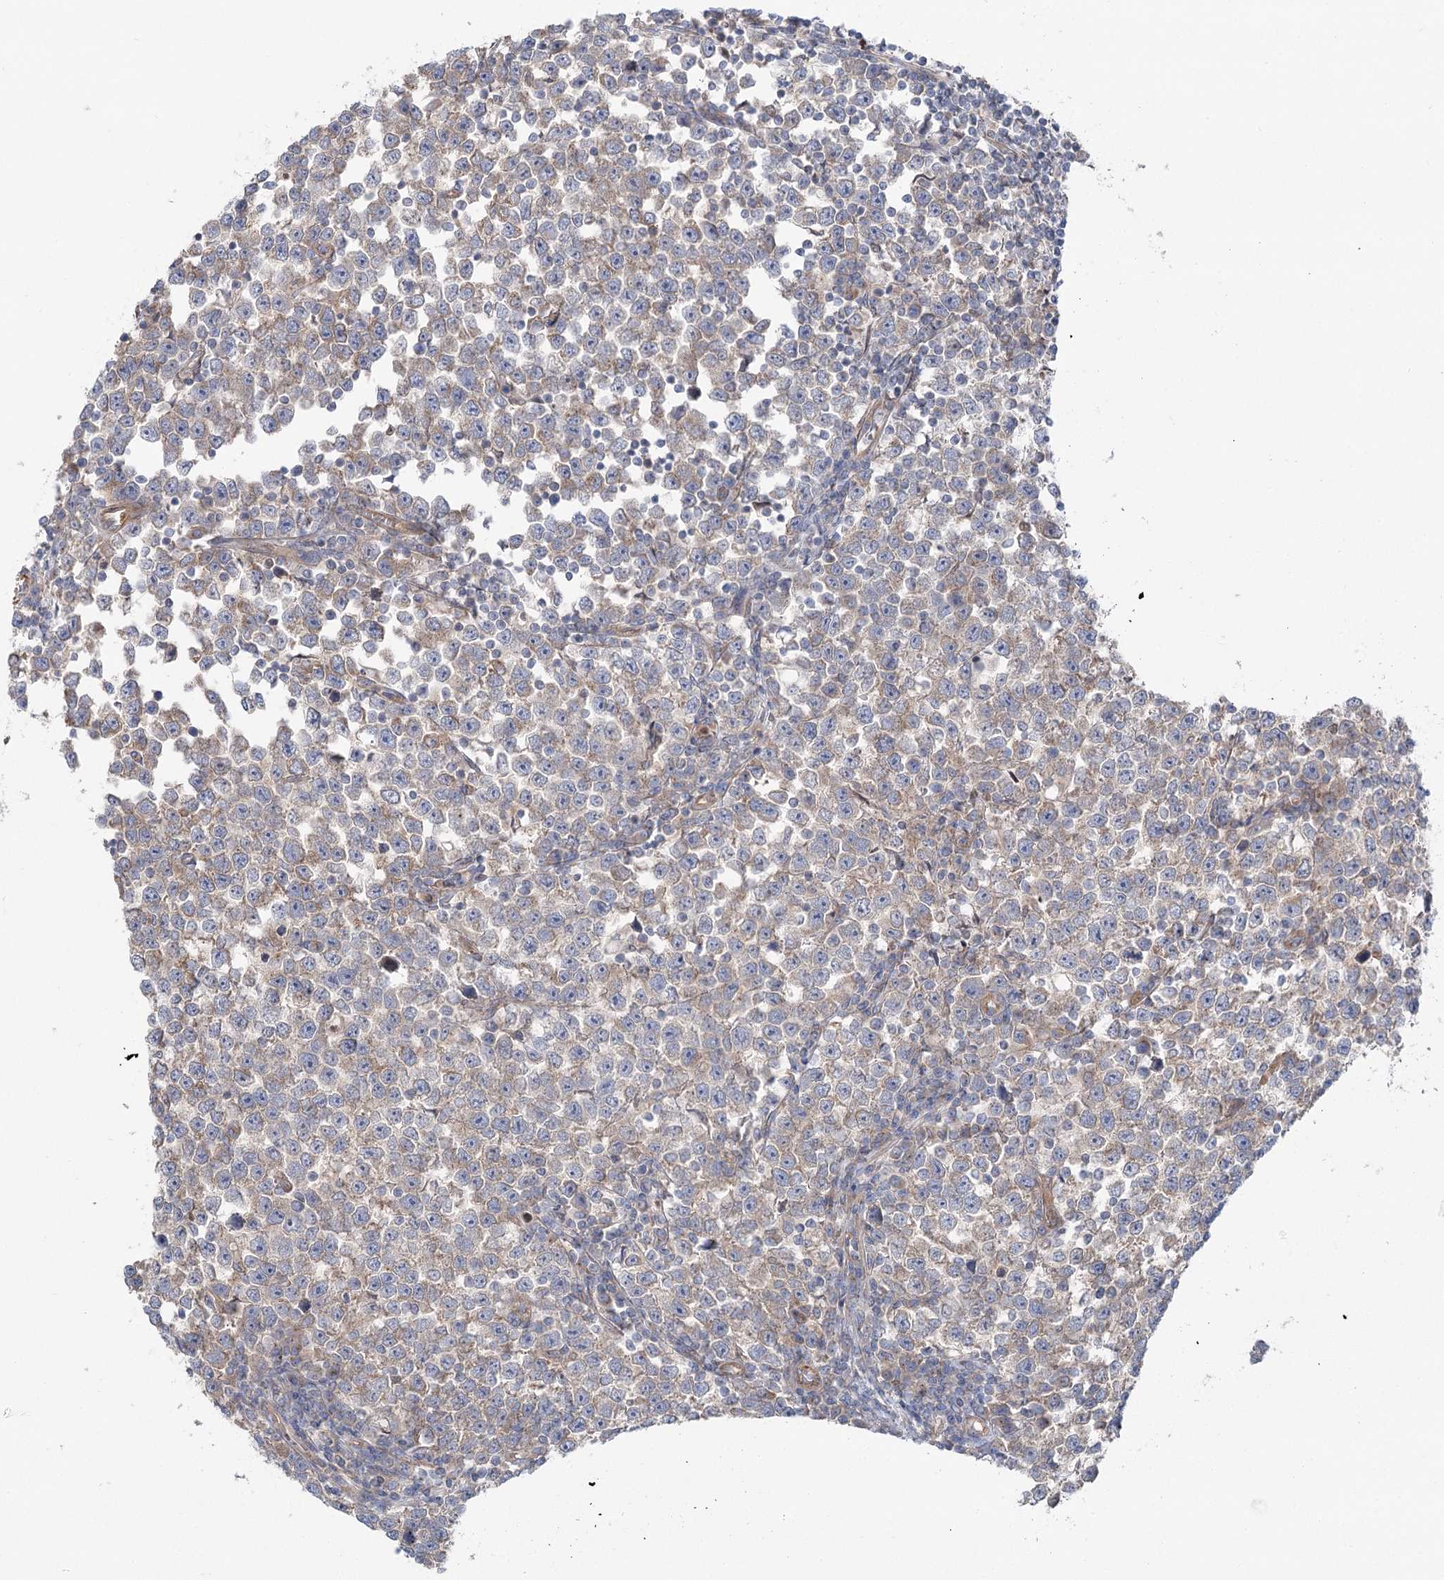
{"staining": {"intensity": "weak", "quantity": ">75%", "location": "cytoplasmic/membranous"}, "tissue": "testis cancer", "cell_type": "Tumor cells", "image_type": "cancer", "snomed": [{"axis": "morphology", "description": "Normal tissue, NOS"}, {"axis": "morphology", "description": "Seminoma, NOS"}, {"axis": "topography", "description": "Testis"}], "caption": "A brown stain highlights weak cytoplasmic/membranous staining of a protein in testis seminoma tumor cells.", "gene": "SCN11A", "patient": {"sex": "male", "age": 43}}